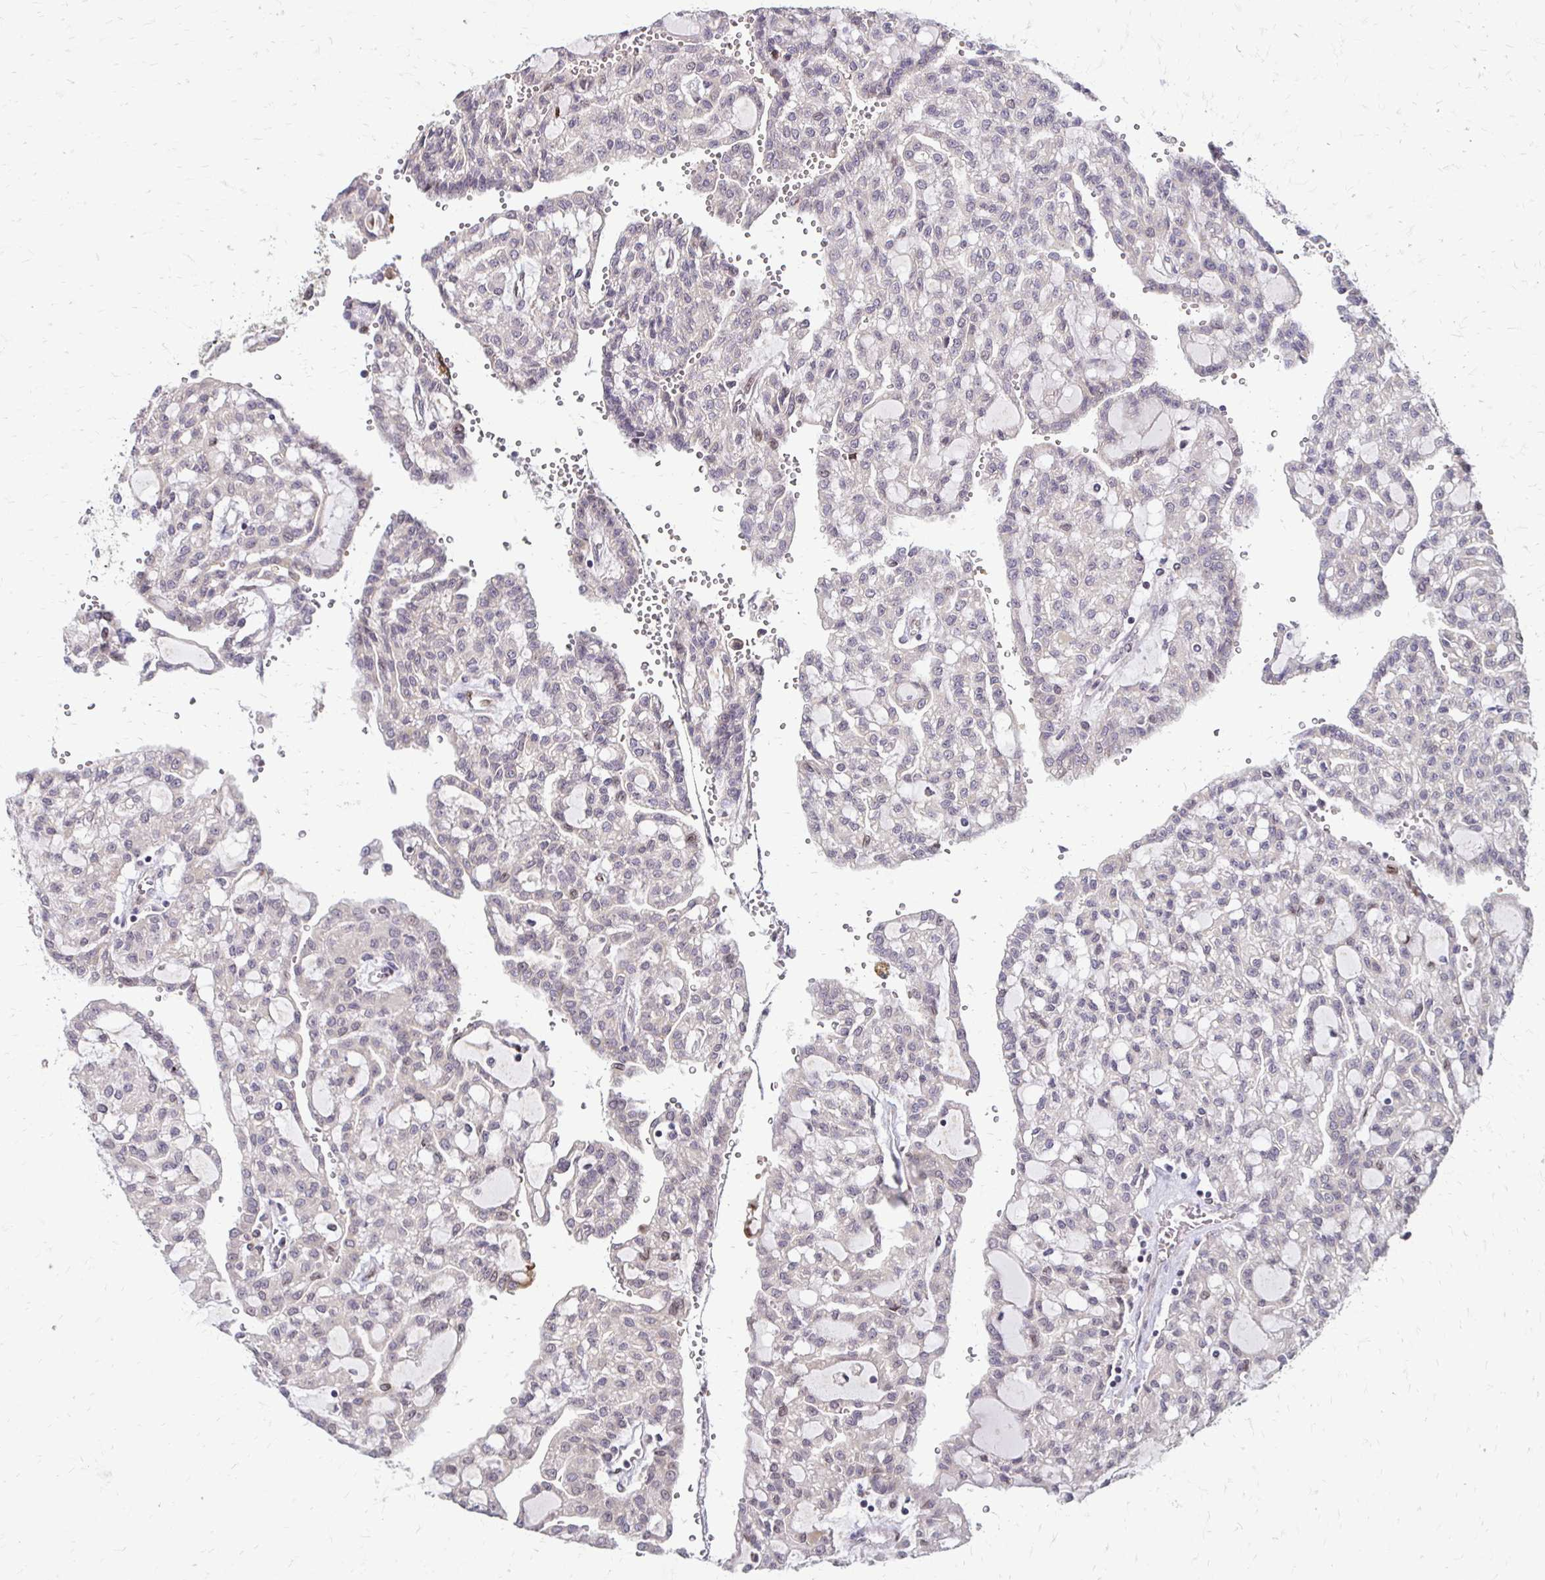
{"staining": {"intensity": "negative", "quantity": "none", "location": "none"}, "tissue": "renal cancer", "cell_type": "Tumor cells", "image_type": "cancer", "snomed": [{"axis": "morphology", "description": "Adenocarcinoma, NOS"}, {"axis": "topography", "description": "Kidney"}], "caption": "IHC of human renal adenocarcinoma reveals no expression in tumor cells.", "gene": "TRIR", "patient": {"sex": "male", "age": 63}}